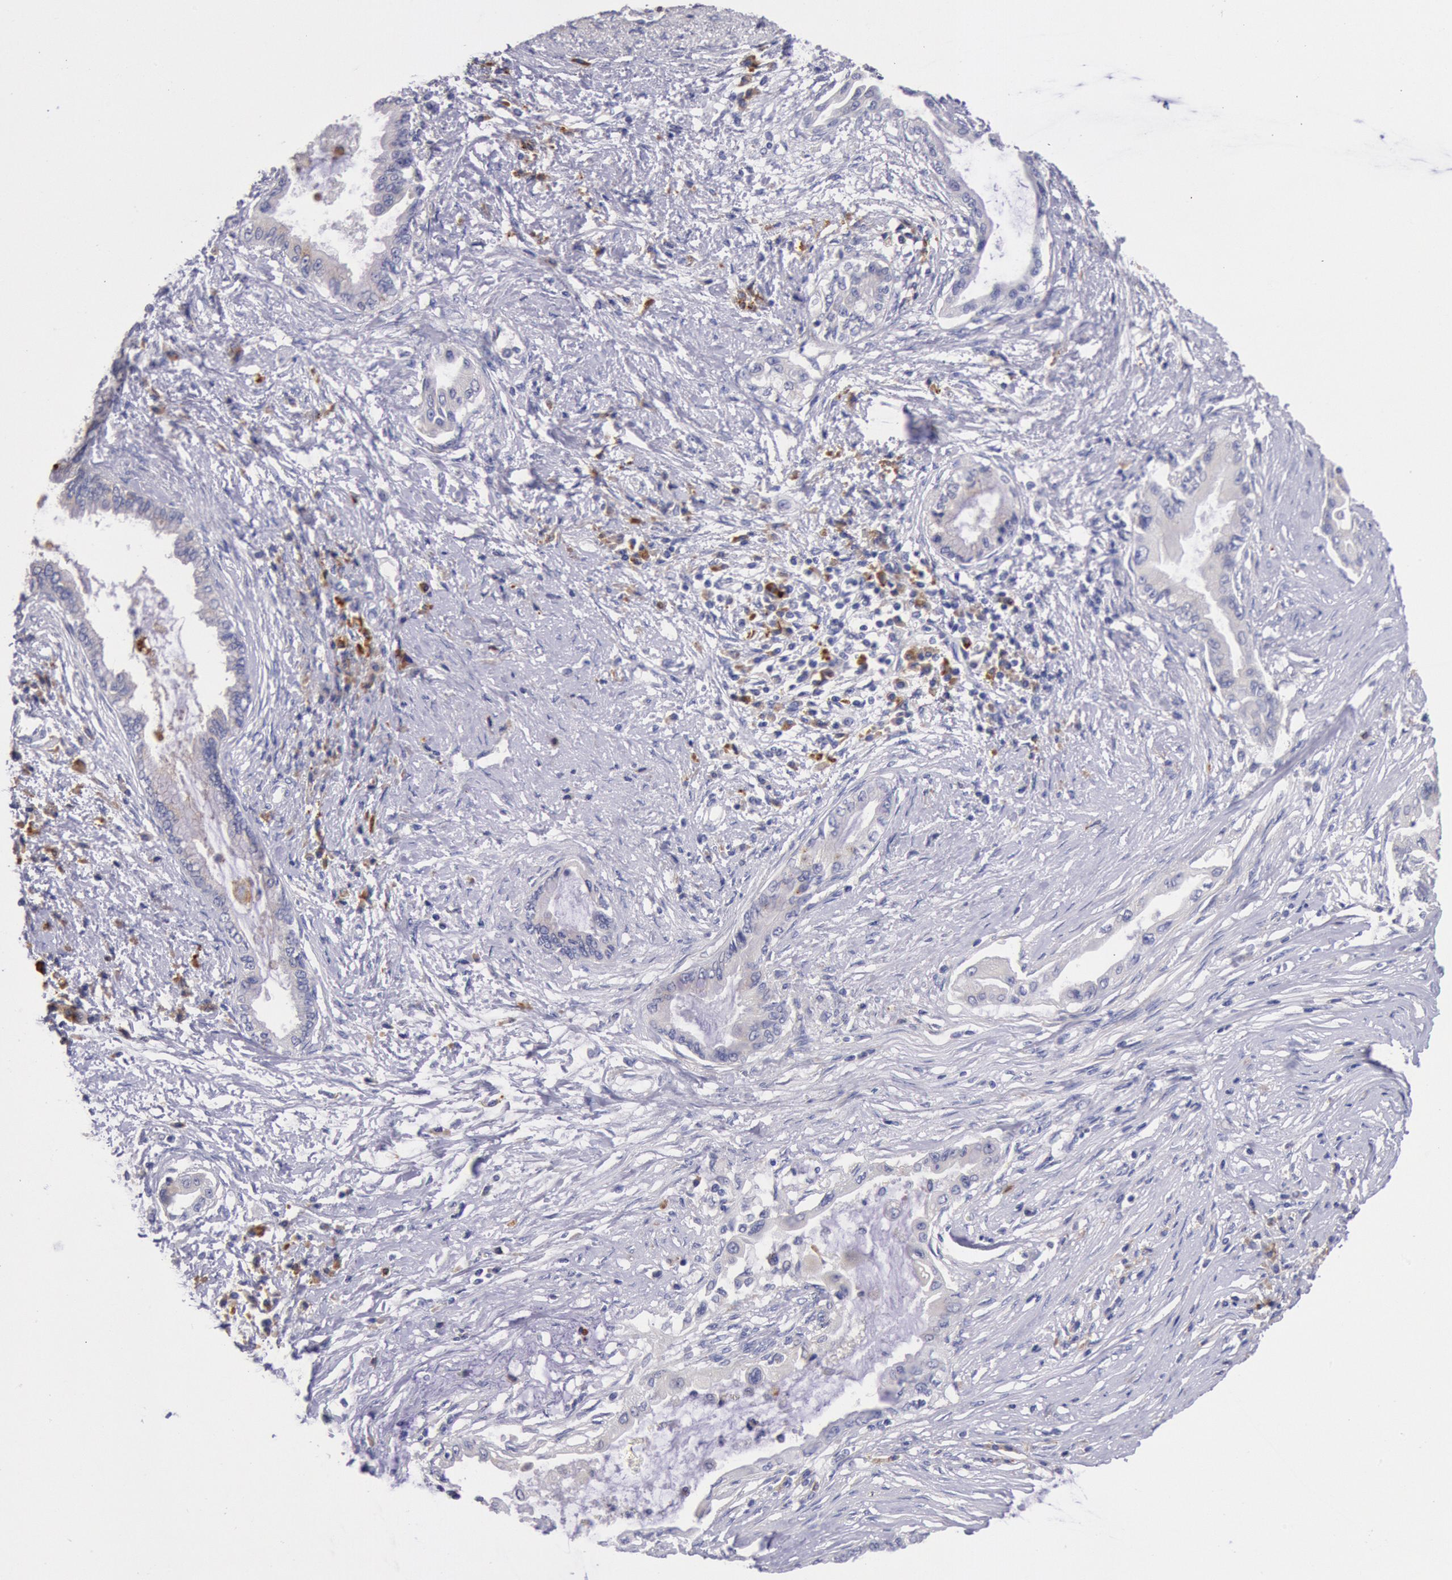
{"staining": {"intensity": "negative", "quantity": "none", "location": "none"}, "tissue": "pancreatic cancer", "cell_type": "Tumor cells", "image_type": "cancer", "snomed": [{"axis": "morphology", "description": "Adenocarcinoma, NOS"}, {"axis": "topography", "description": "Pancreas"}], "caption": "Tumor cells are negative for protein expression in human pancreatic cancer.", "gene": "GAL3ST1", "patient": {"sex": "female", "age": 64}}